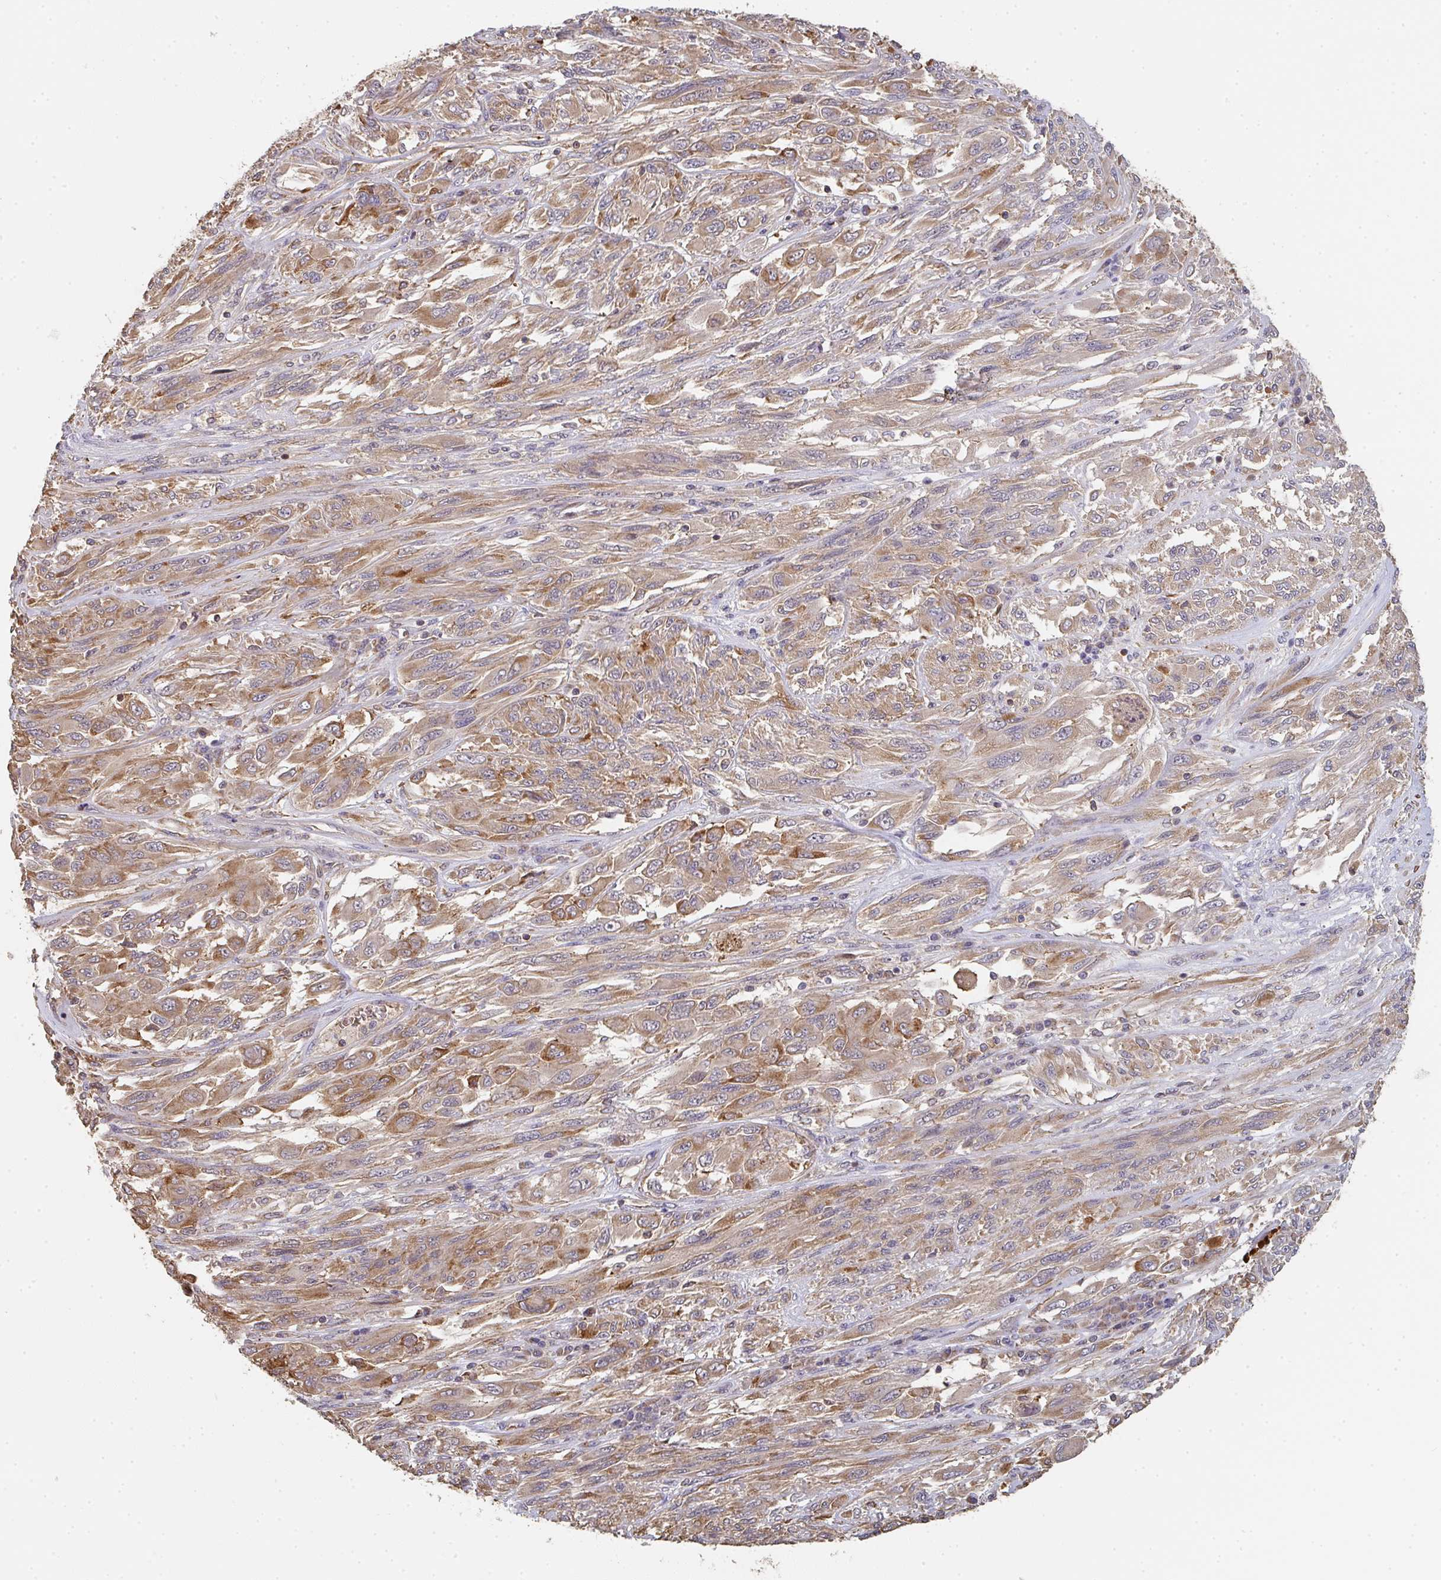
{"staining": {"intensity": "moderate", "quantity": ">75%", "location": "cytoplasmic/membranous"}, "tissue": "melanoma", "cell_type": "Tumor cells", "image_type": "cancer", "snomed": [{"axis": "morphology", "description": "Malignant melanoma, NOS"}, {"axis": "topography", "description": "Skin"}], "caption": "This photomicrograph exhibits immunohistochemistry staining of human malignant melanoma, with medium moderate cytoplasmic/membranous staining in approximately >75% of tumor cells.", "gene": "POLG", "patient": {"sex": "female", "age": 91}}